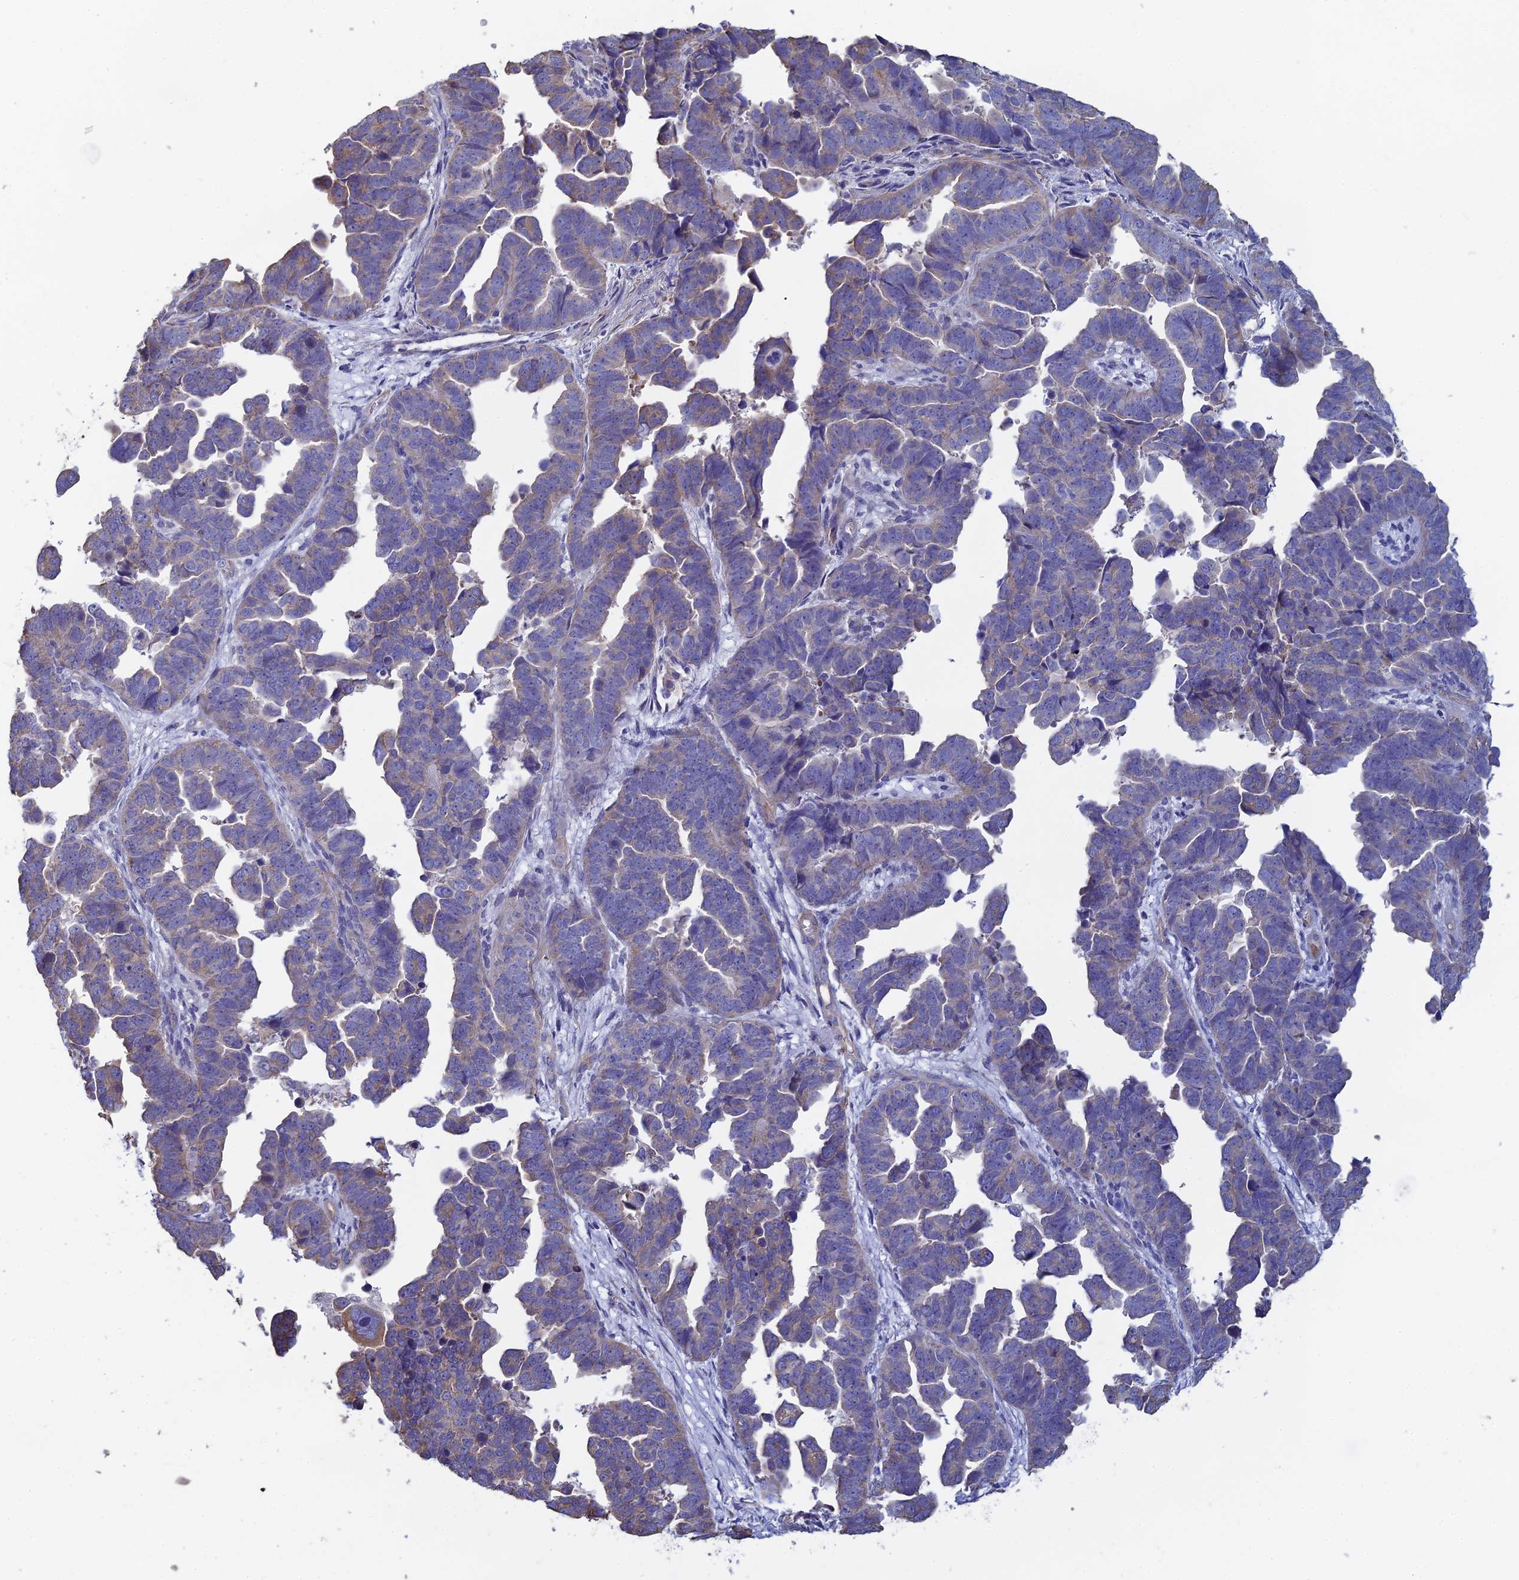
{"staining": {"intensity": "weak", "quantity": "<25%", "location": "cytoplasmic/membranous"}, "tissue": "endometrial cancer", "cell_type": "Tumor cells", "image_type": "cancer", "snomed": [{"axis": "morphology", "description": "Adenocarcinoma, NOS"}, {"axis": "topography", "description": "Endometrium"}], "caption": "This is an IHC micrograph of human adenocarcinoma (endometrial). There is no staining in tumor cells.", "gene": "PCDHA5", "patient": {"sex": "female", "age": 75}}